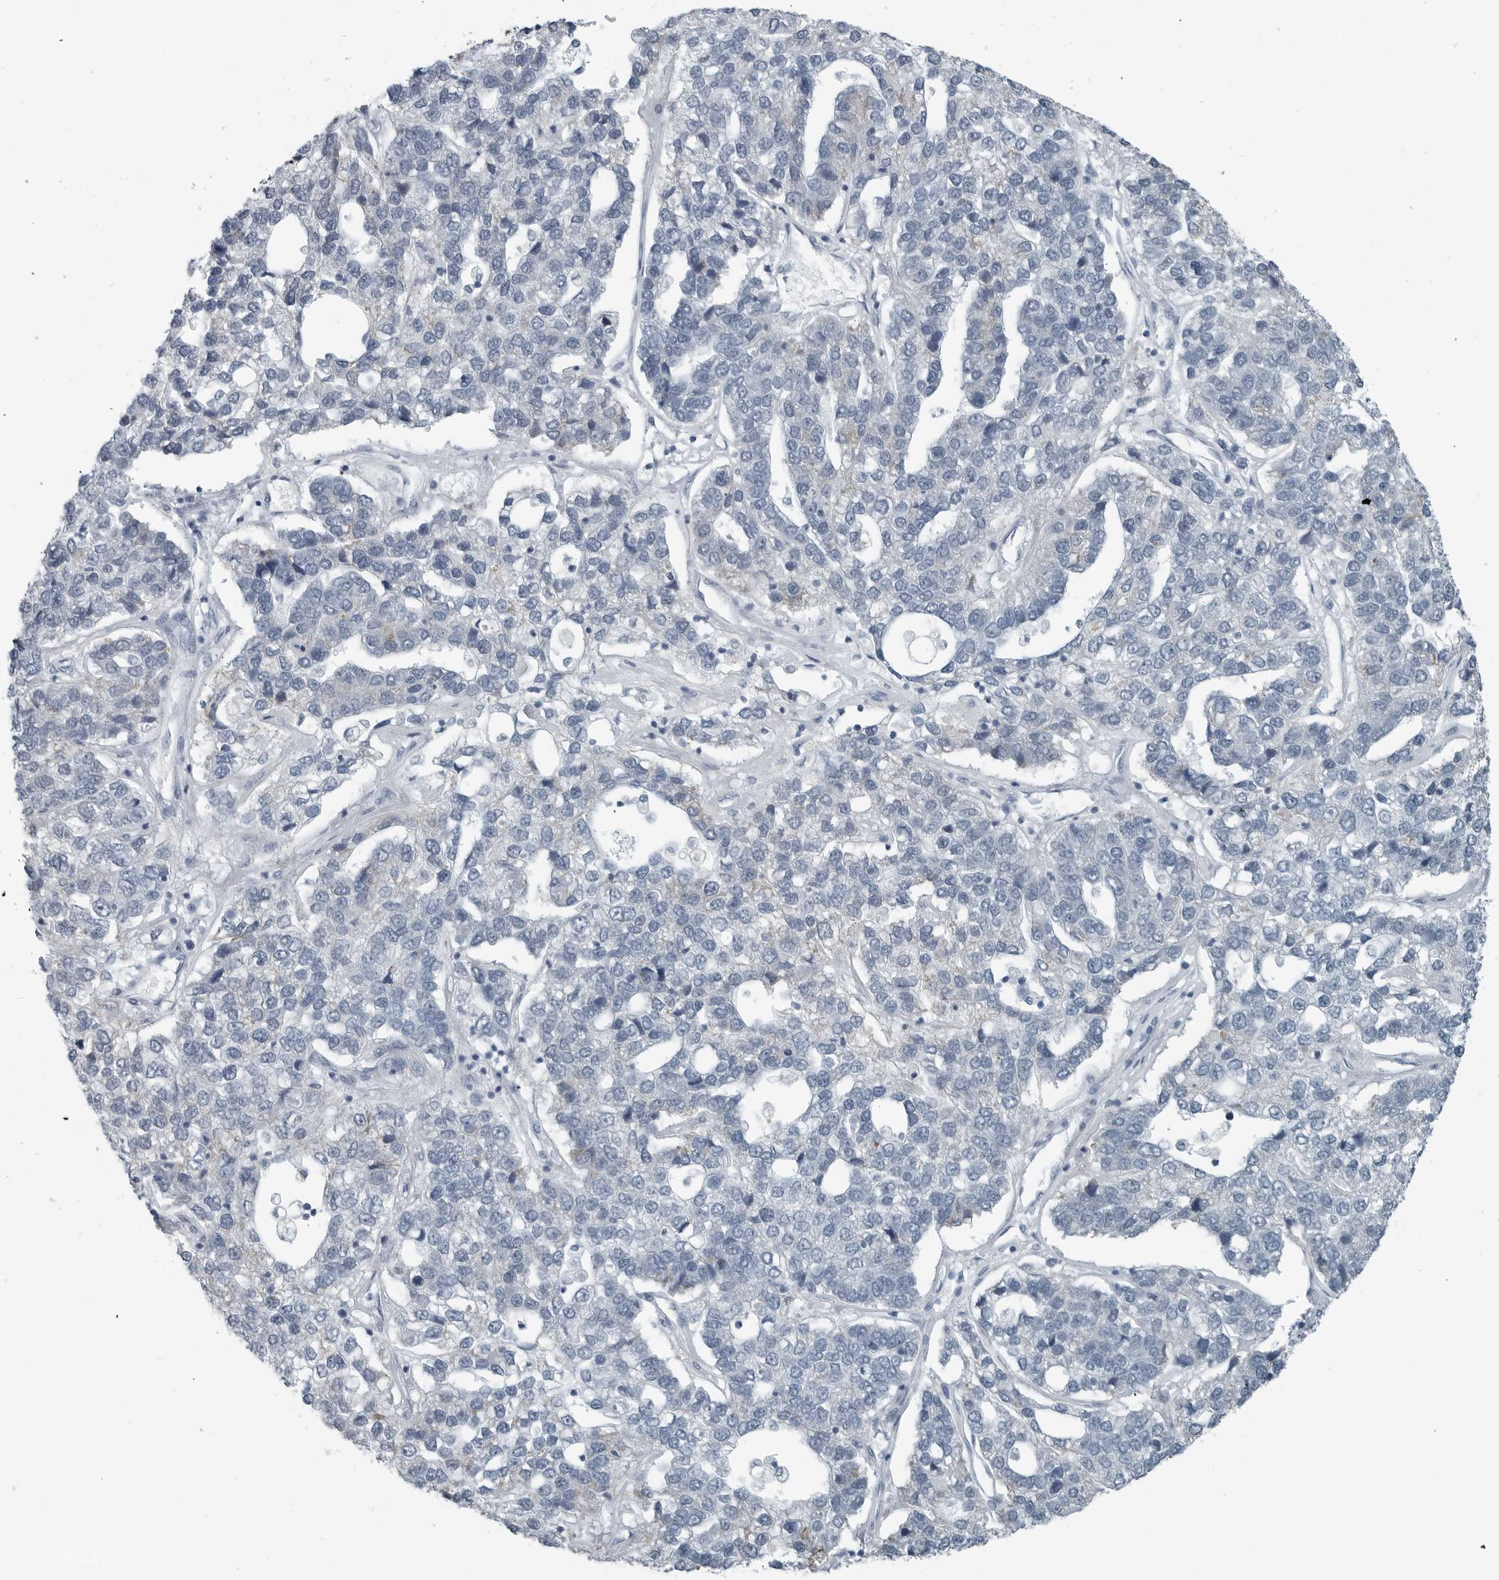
{"staining": {"intensity": "negative", "quantity": "none", "location": "none"}, "tissue": "pancreatic cancer", "cell_type": "Tumor cells", "image_type": "cancer", "snomed": [{"axis": "morphology", "description": "Adenocarcinoma, NOS"}, {"axis": "topography", "description": "Pancreas"}], "caption": "IHC of human adenocarcinoma (pancreatic) shows no staining in tumor cells.", "gene": "ZPBP2", "patient": {"sex": "female", "age": 61}}